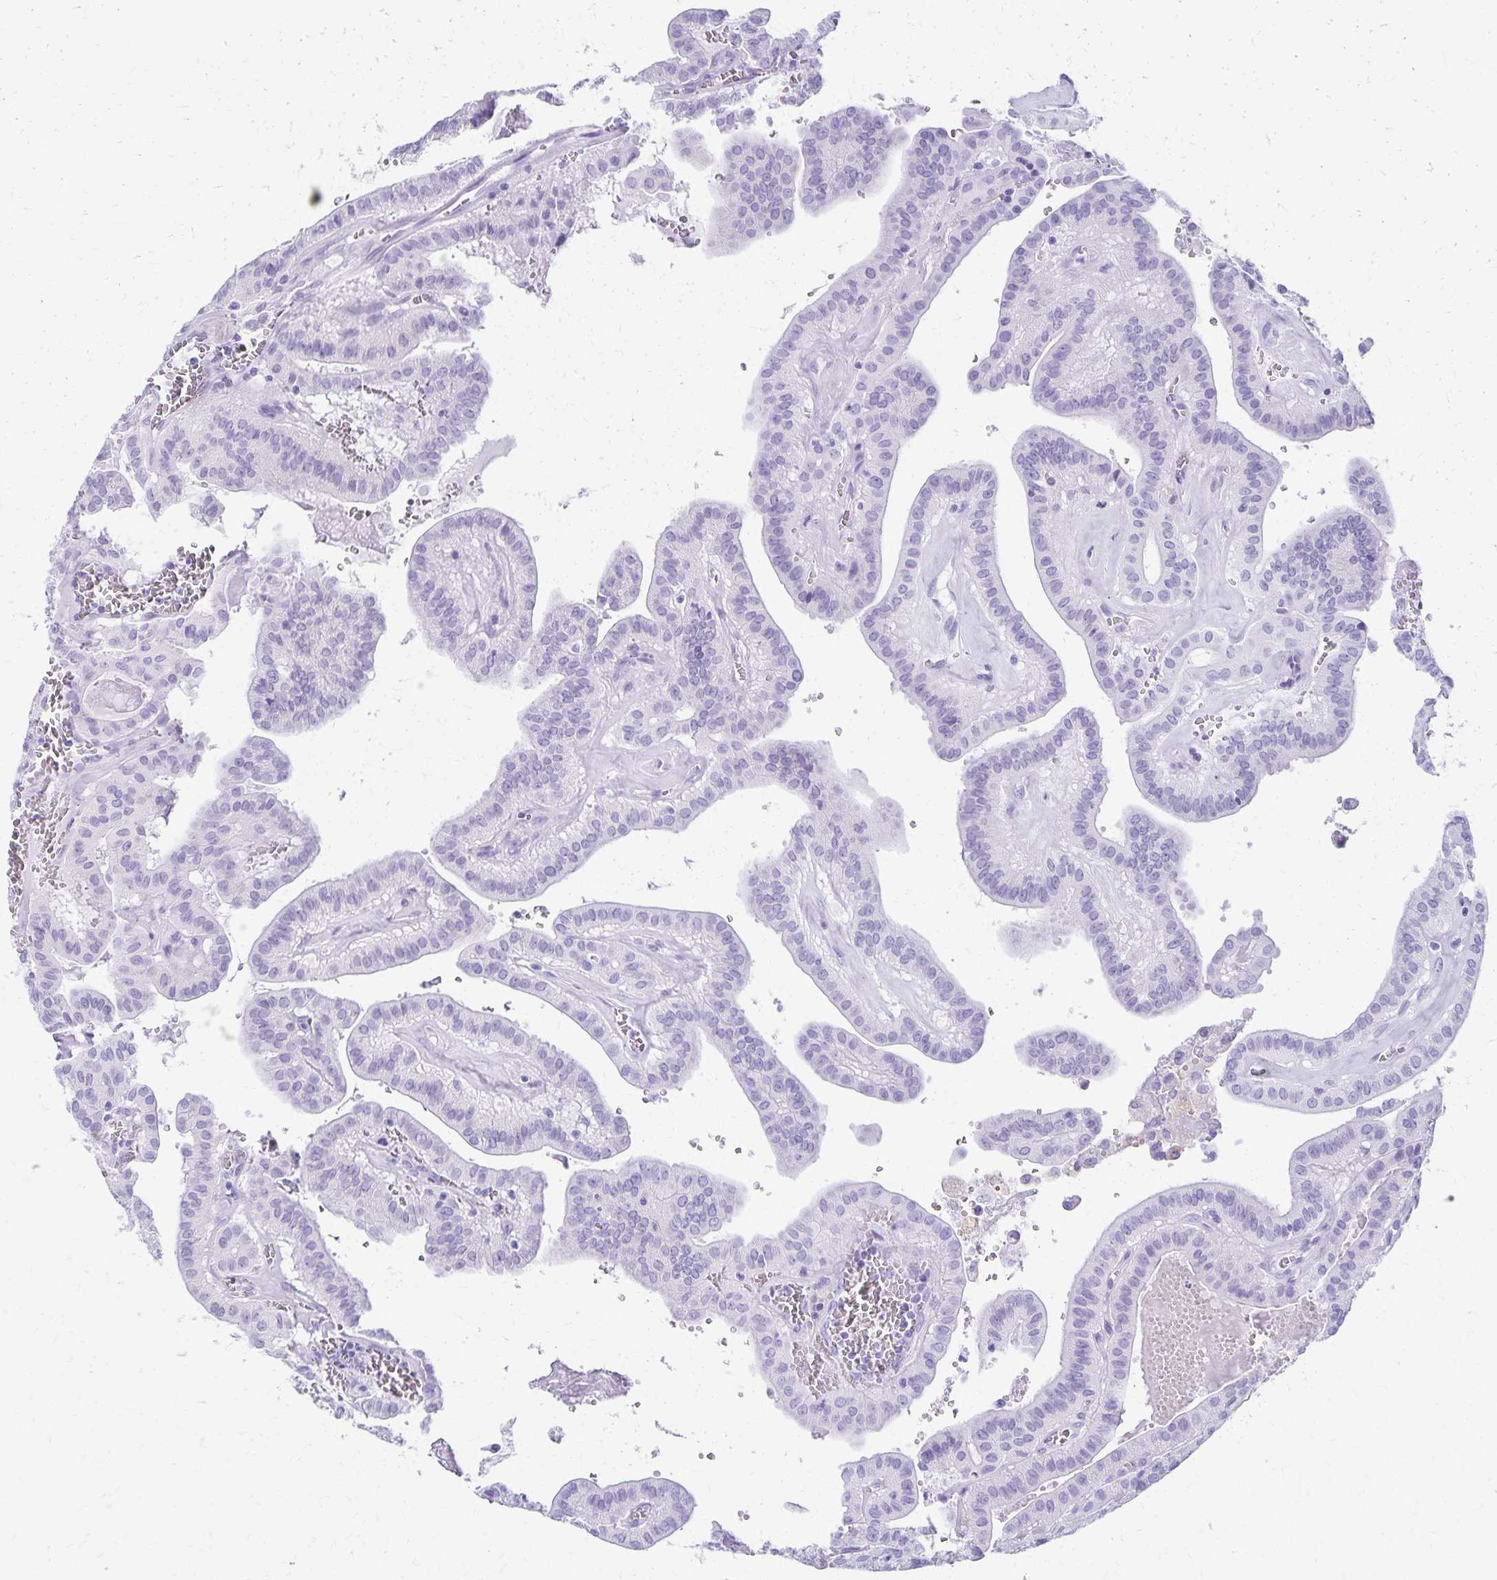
{"staining": {"intensity": "negative", "quantity": "none", "location": "none"}, "tissue": "thyroid cancer", "cell_type": "Tumor cells", "image_type": "cancer", "snomed": [{"axis": "morphology", "description": "Papillary adenocarcinoma, NOS"}, {"axis": "topography", "description": "Thyroid gland"}], "caption": "Human papillary adenocarcinoma (thyroid) stained for a protein using immunohistochemistry demonstrates no expression in tumor cells.", "gene": "DEFA5", "patient": {"sex": "male", "age": 52}}